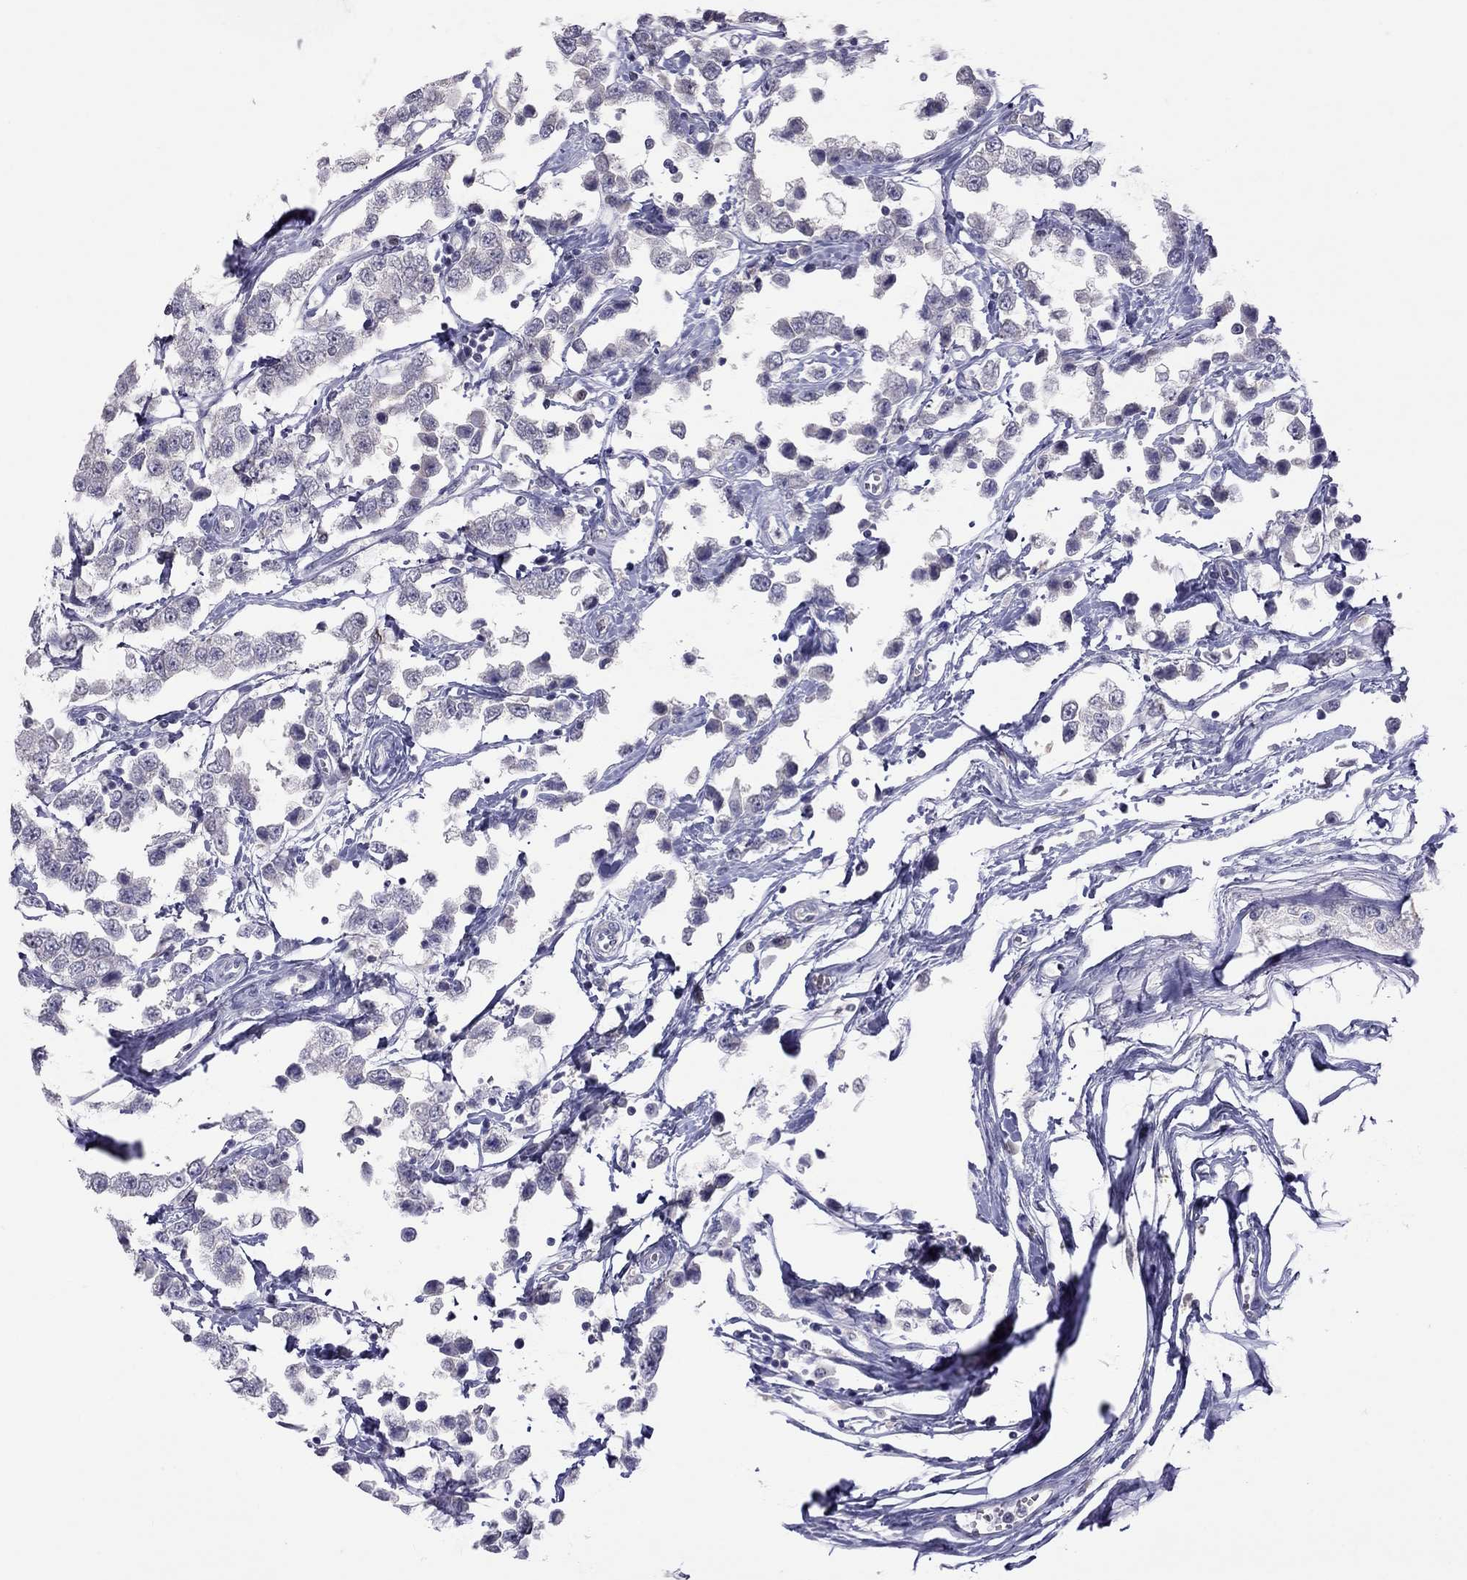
{"staining": {"intensity": "negative", "quantity": "none", "location": "none"}, "tissue": "testis cancer", "cell_type": "Tumor cells", "image_type": "cancer", "snomed": [{"axis": "morphology", "description": "Seminoma, NOS"}, {"axis": "topography", "description": "Testis"}], "caption": "A high-resolution photomicrograph shows immunohistochemistry staining of seminoma (testis), which reveals no significant expression in tumor cells. (DAB (3,3'-diaminobenzidine) IHC visualized using brightfield microscopy, high magnification).", "gene": "MUC16", "patient": {"sex": "male", "age": 34}}